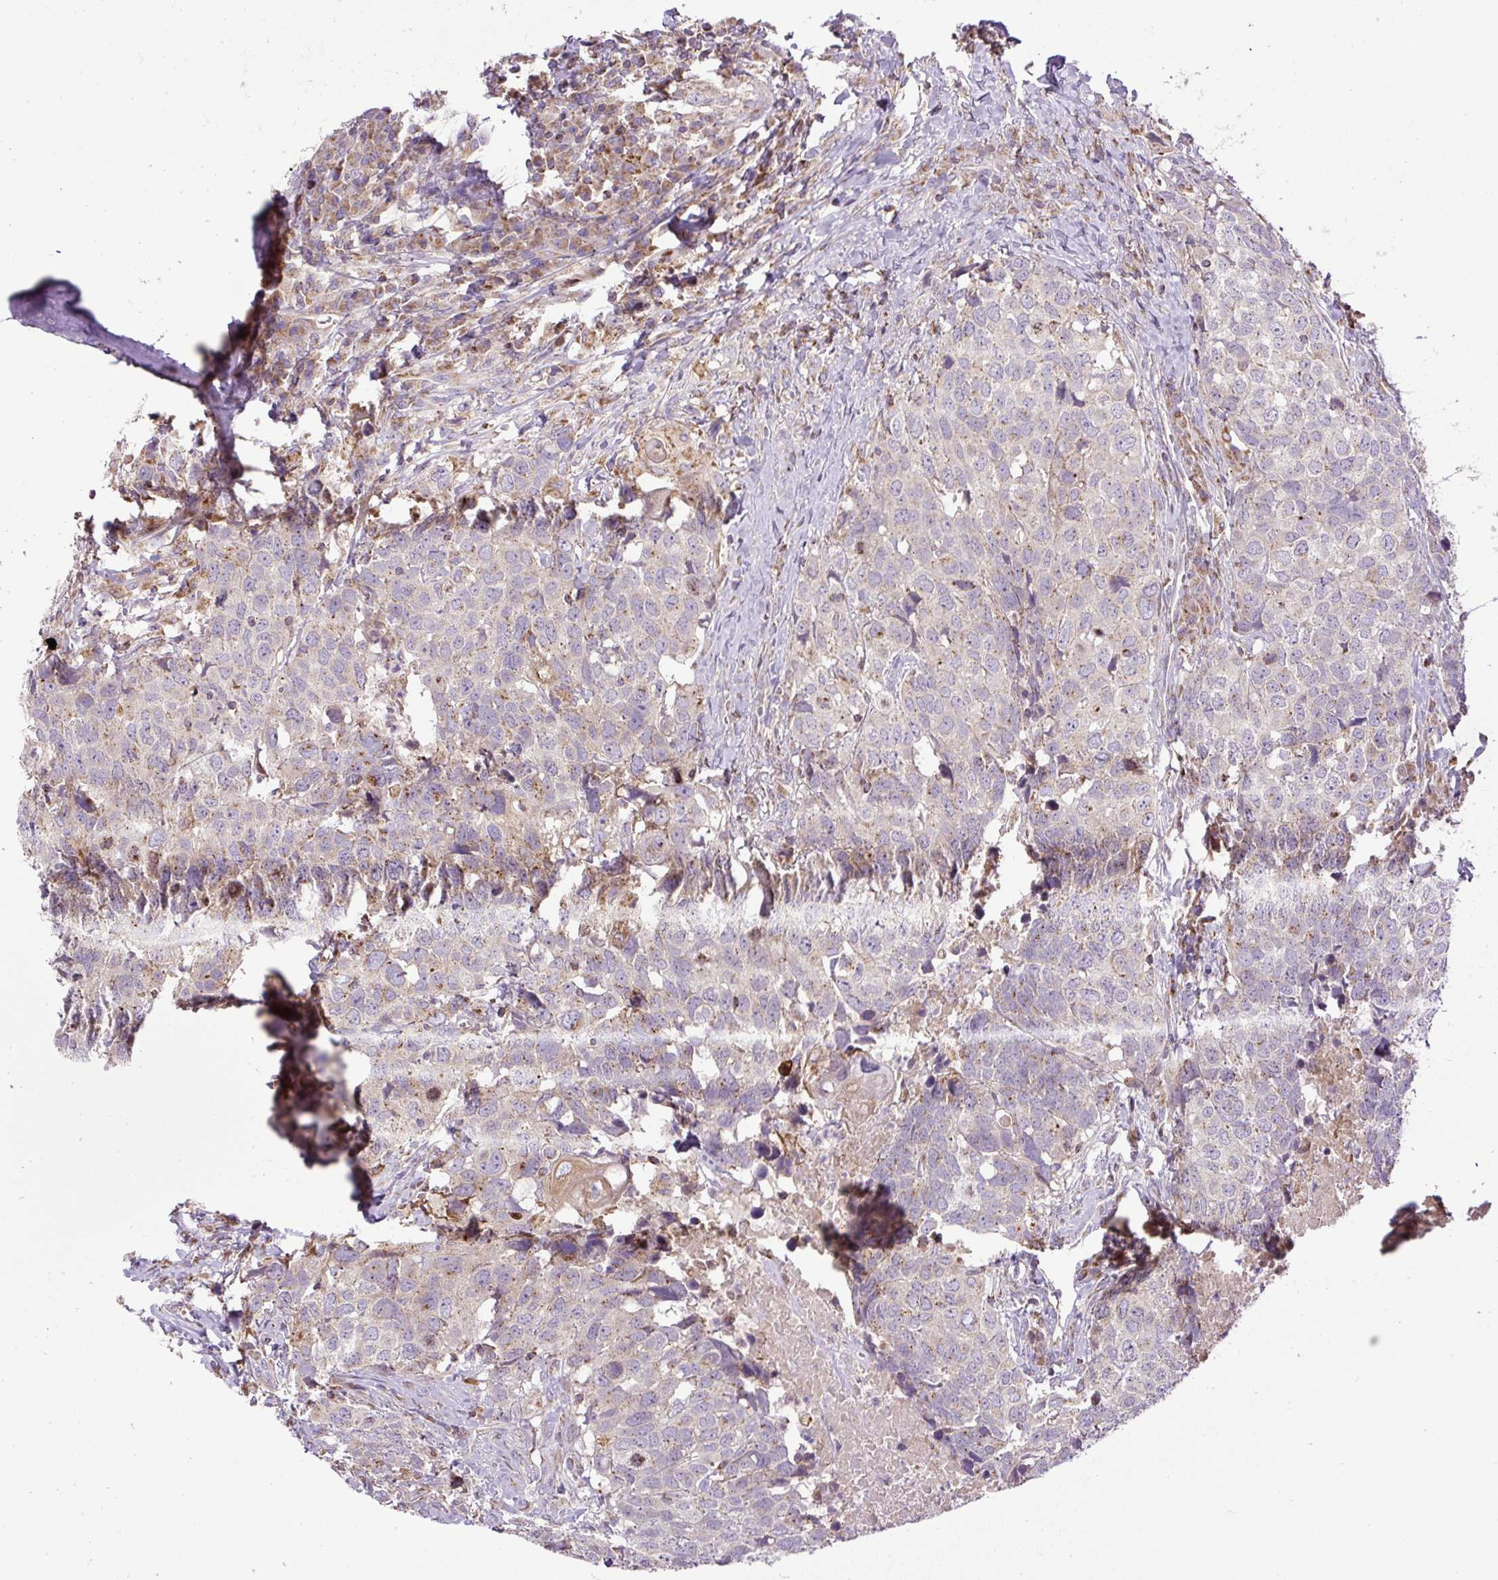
{"staining": {"intensity": "weak", "quantity": "25%-75%", "location": "cytoplasmic/membranous"}, "tissue": "head and neck cancer", "cell_type": "Tumor cells", "image_type": "cancer", "snomed": [{"axis": "morphology", "description": "Normal tissue, NOS"}, {"axis": "morphology", "description": "Squamous cell carcinoma, NOS"}, {"axis": "topography", "description": "Skeletal muscle"}, {"axis": "topography", "description": "Vascular tissue"}, {"axis": "topography", "description": "Peripheral nerve tissue"}, {"axis": "topography", "description": "Head-Neck"}], "caption": "Immunohistochemistry photomicrograph of squamous cell carcinoma (head and neck) stained for a protein (brown), which displays low levels of weak cytoplasmic/membranous expression in about 25%-75% of tumor cells.", "gene": "ZNF547", "patient": {"sex": "male", "age": 66}}